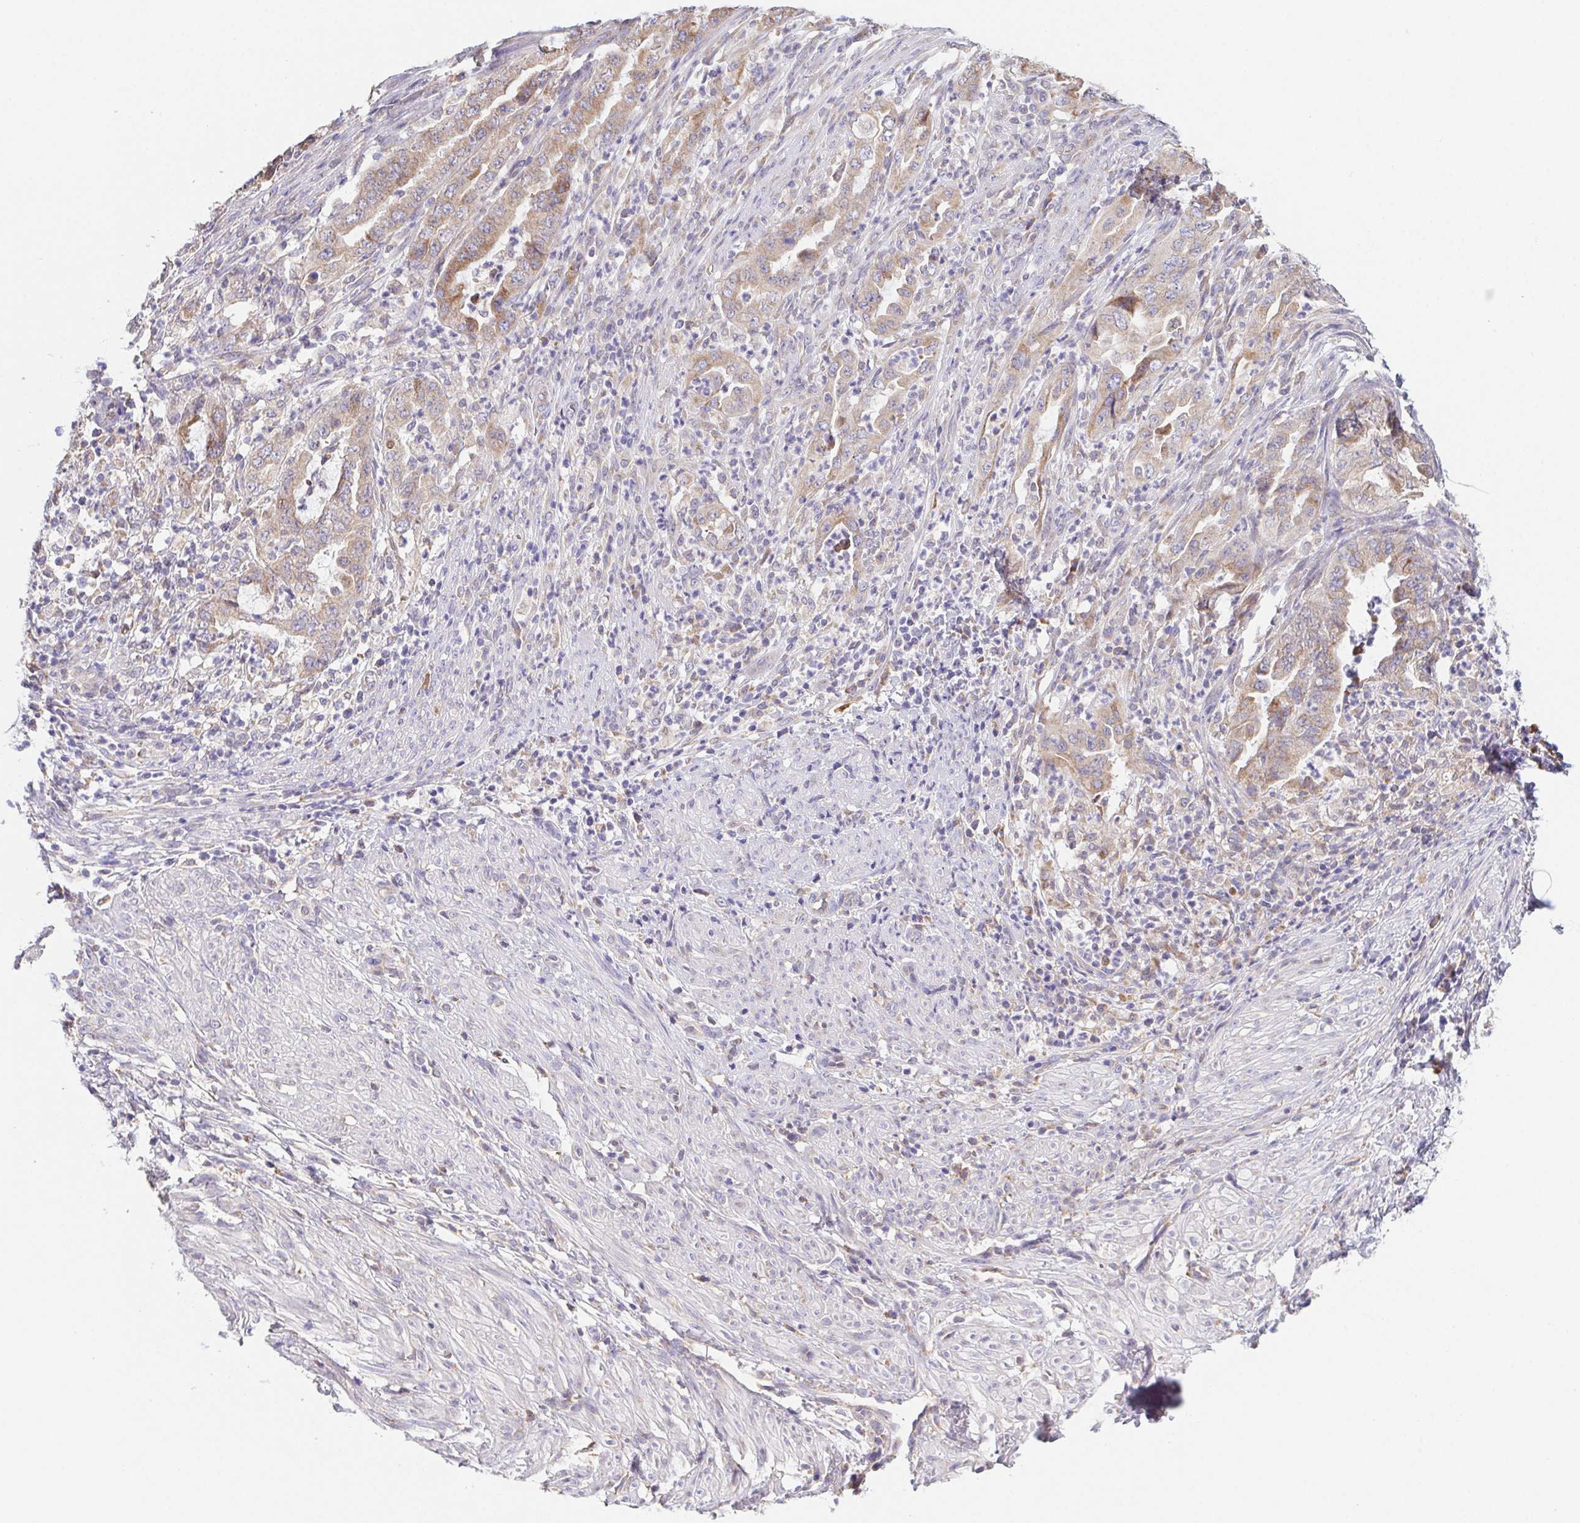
{"staining": {"intensity": "moderate", "quantity": ">75%", "location": "cytoplasmic/membranous"}, "tissue": "endometrial cancer", "cell_type": "Tumor cells", "image_type": "cancer", "snomed": [{"axis": "morphology", "description": "Adenocarcinoma, NOS"}, {"axis": "topography", "description": "Endometrium"}], "caption": "An image showing moderate cytoplasmic/membranous expression in approximately >75% of tumor cells in endometrial cancer (adenocarcinoma), as visualized by brown immunohistochemical staining.", "gene": "ADAM8", "patient": {"sex": "female", "age": 51}}